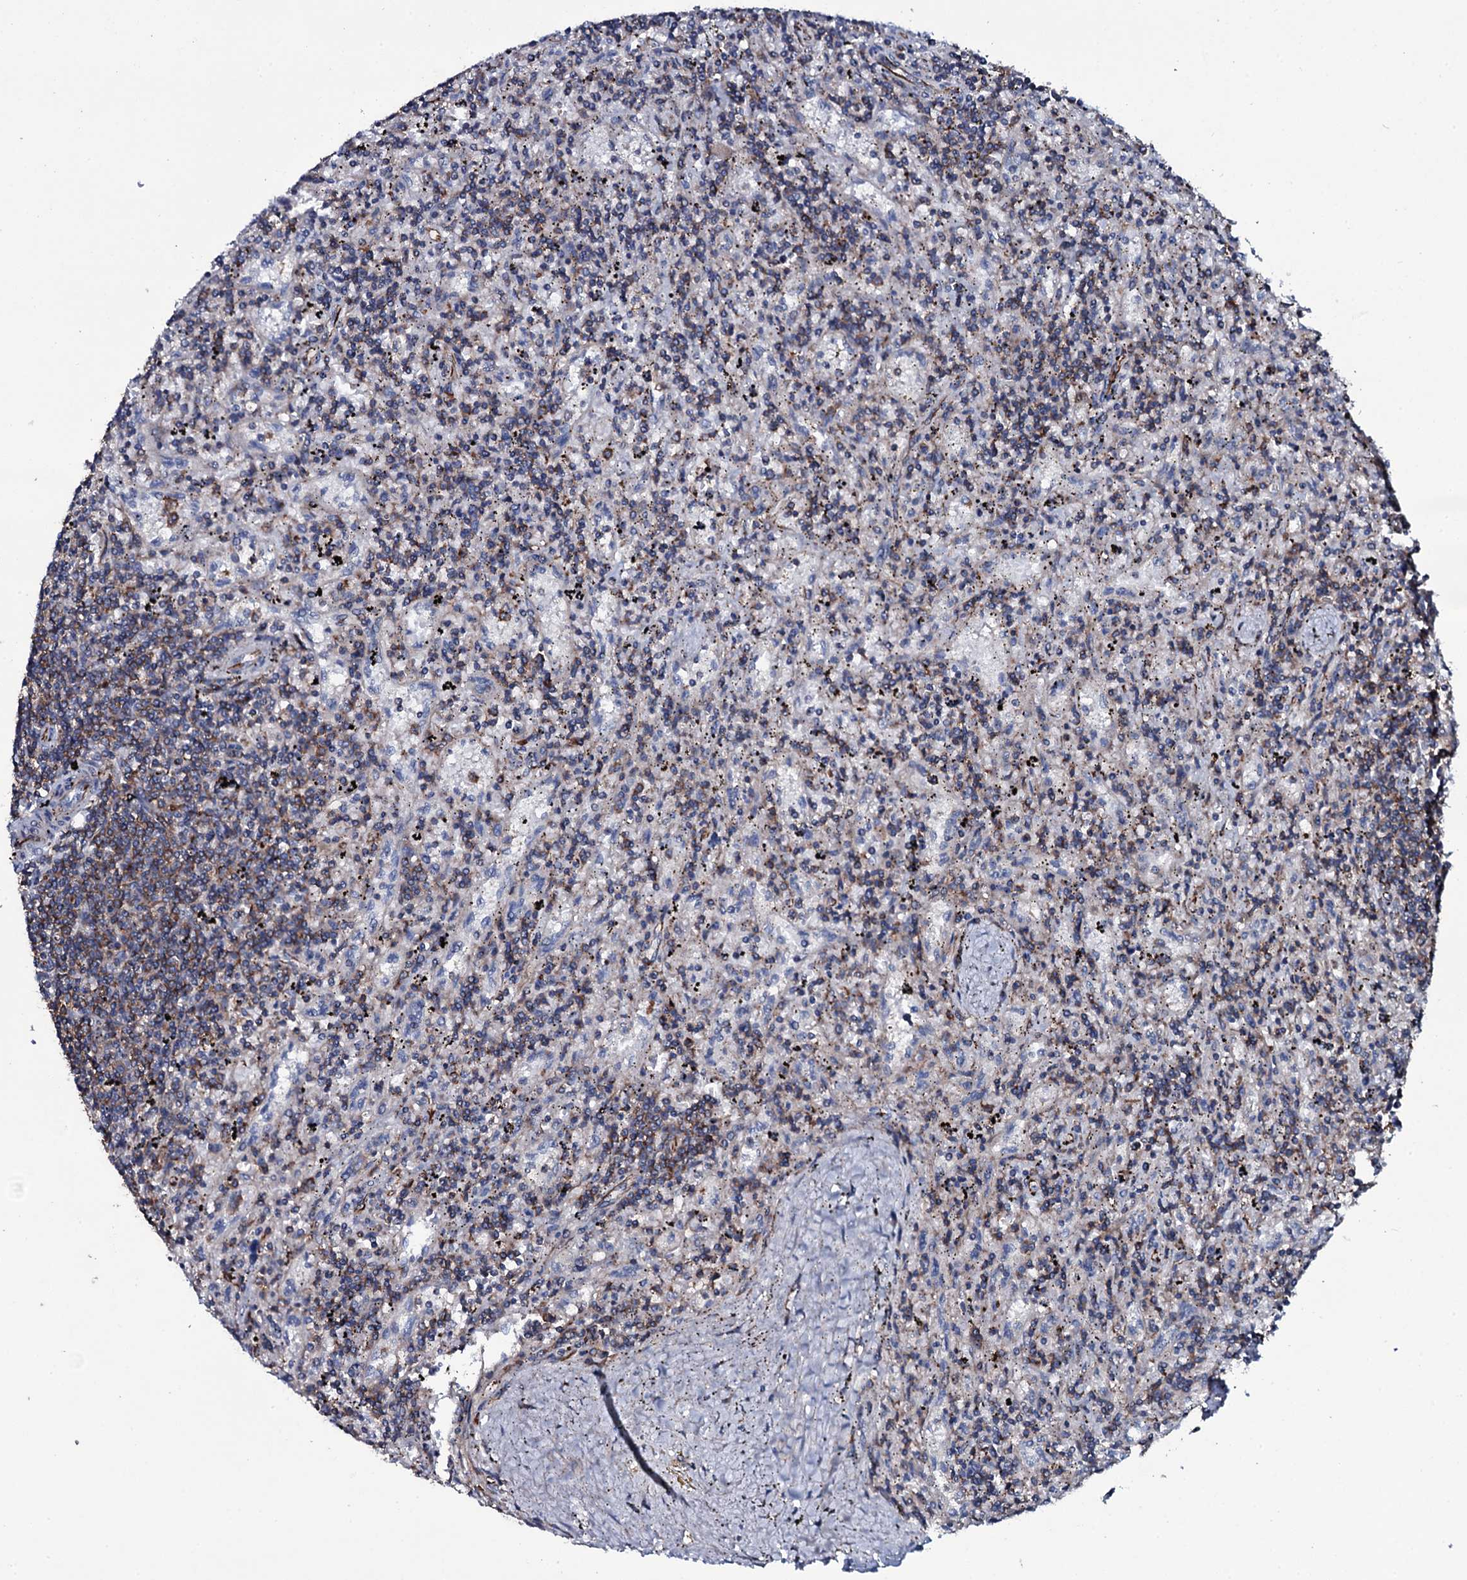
{"staining": {"intensity": "moderate", "quantity": "25%-75%", "location": "cytoplasmic/membranous"}, "tissue": "lymphoma", "cell_type": "Tumor cells", "image_type": "cancer", "snomed": [{"axis": "morphology", "description": "Malignant lymphoma, non-Hodgkin's type, Low grade"}, {"axis": "topography", "description": "Spleen"}], "caption": "Human low-grade malignant lymphoma, non-Hodgkin's type stained for a protein (brown) demonstrates moderate cytoplasmic/membranous positive positivity in approximately 25%-75% of tumor cells.", "gene": "VAMP8", "patient": {"sex": "male", "age": 76}}